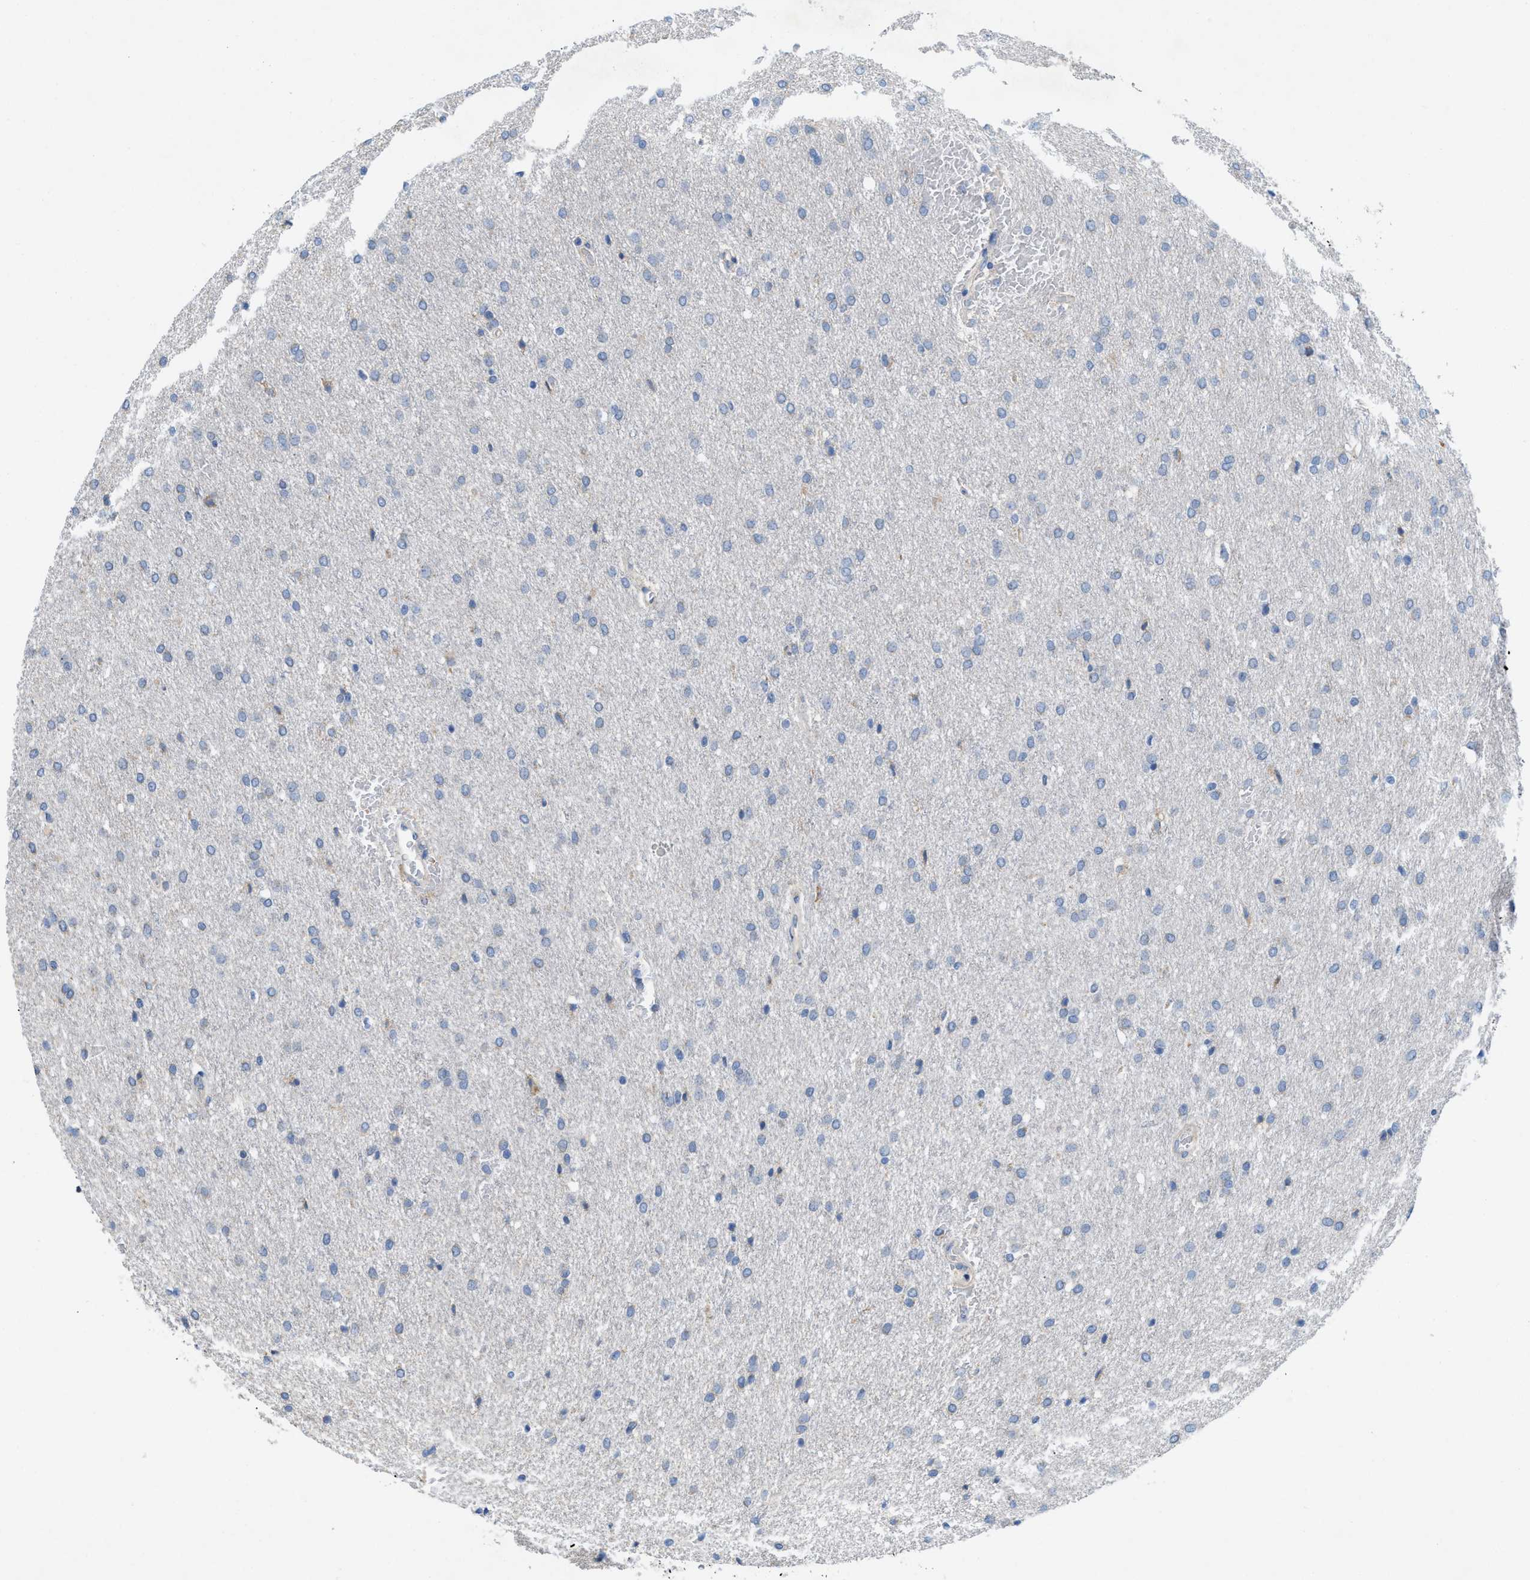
{"staining": {"intensity": "negative", "quantity": "none", "location": "none"}, "tissue": "glioma", "cell_type": "Tumor cells", "image_type": "cancer", "snomed": [{"axis": "morphology", "description": "Glioma, malignant, Low grade"}, {"axis": "topography", "description": "Brain"}], "caption": "The histopathology image reveals no staining of tumor cells in glioma. (DAB immunohistochemistry with hematoxylin counter stain).", "gene": "DYNC2I1", "patient": {"sex": "female", "age": 37}}